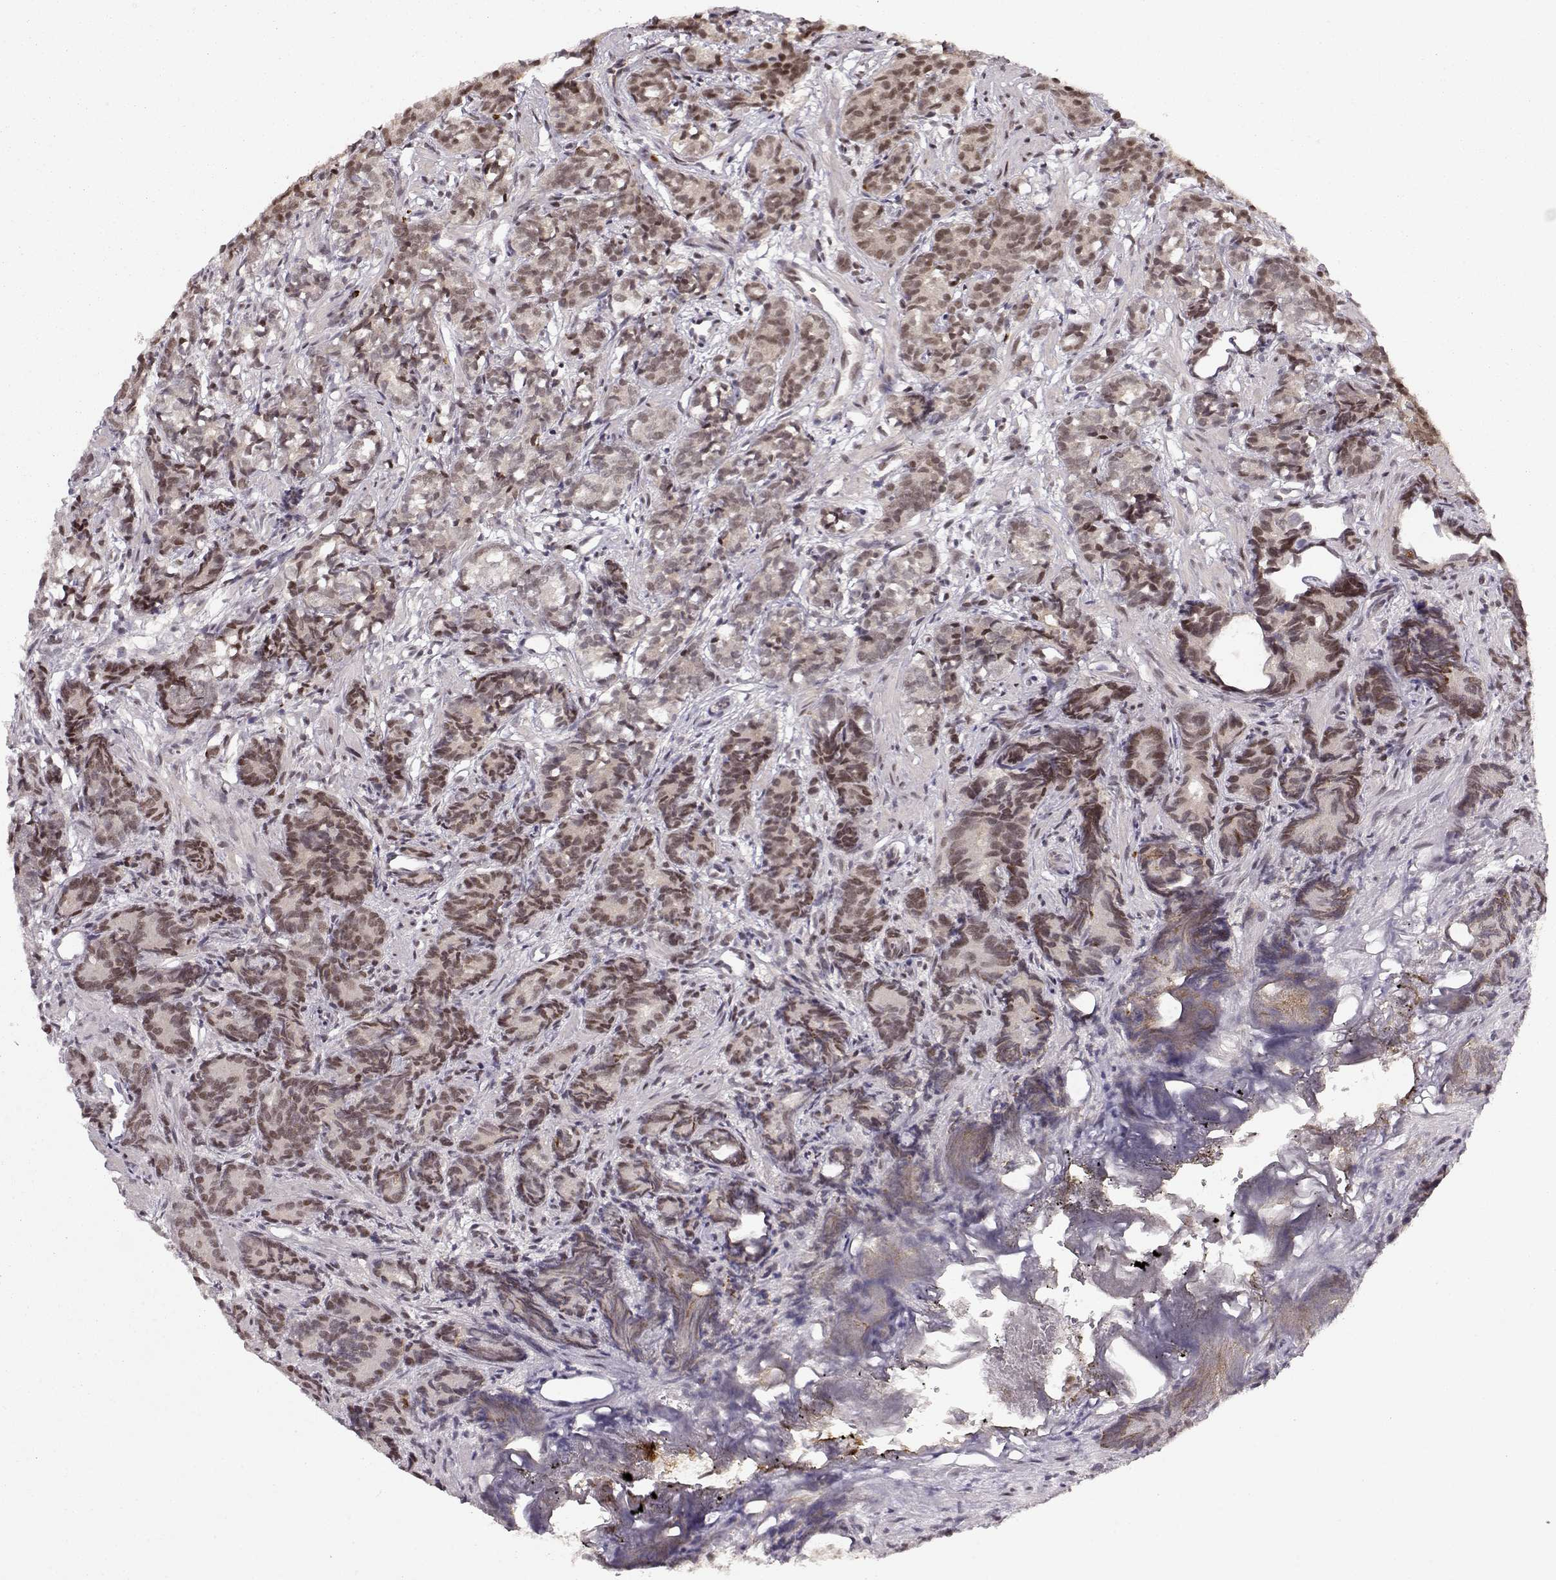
{"staining": {"intensity": "moderate", "quantity": ">75%", "location": "nuclear"}, "tissue": "prostate cancer", "cell_type": "Tumor cells", "image_type": "cancer", "snomed": [{"axis": "morphology", "description": "Adenocarcinoma, High grade"}, {"axis": "topography", "description": "Prostate"}], "caption": "A histopathology image of adenocarcinoma (high-grade) (prostate) stained for a protein shows moderate nuclear brown staining in tumor cells. Nuclei are stained in blue.", "gene": "CSNK2A1", "patient": {"sex": "male", "age": 84}}